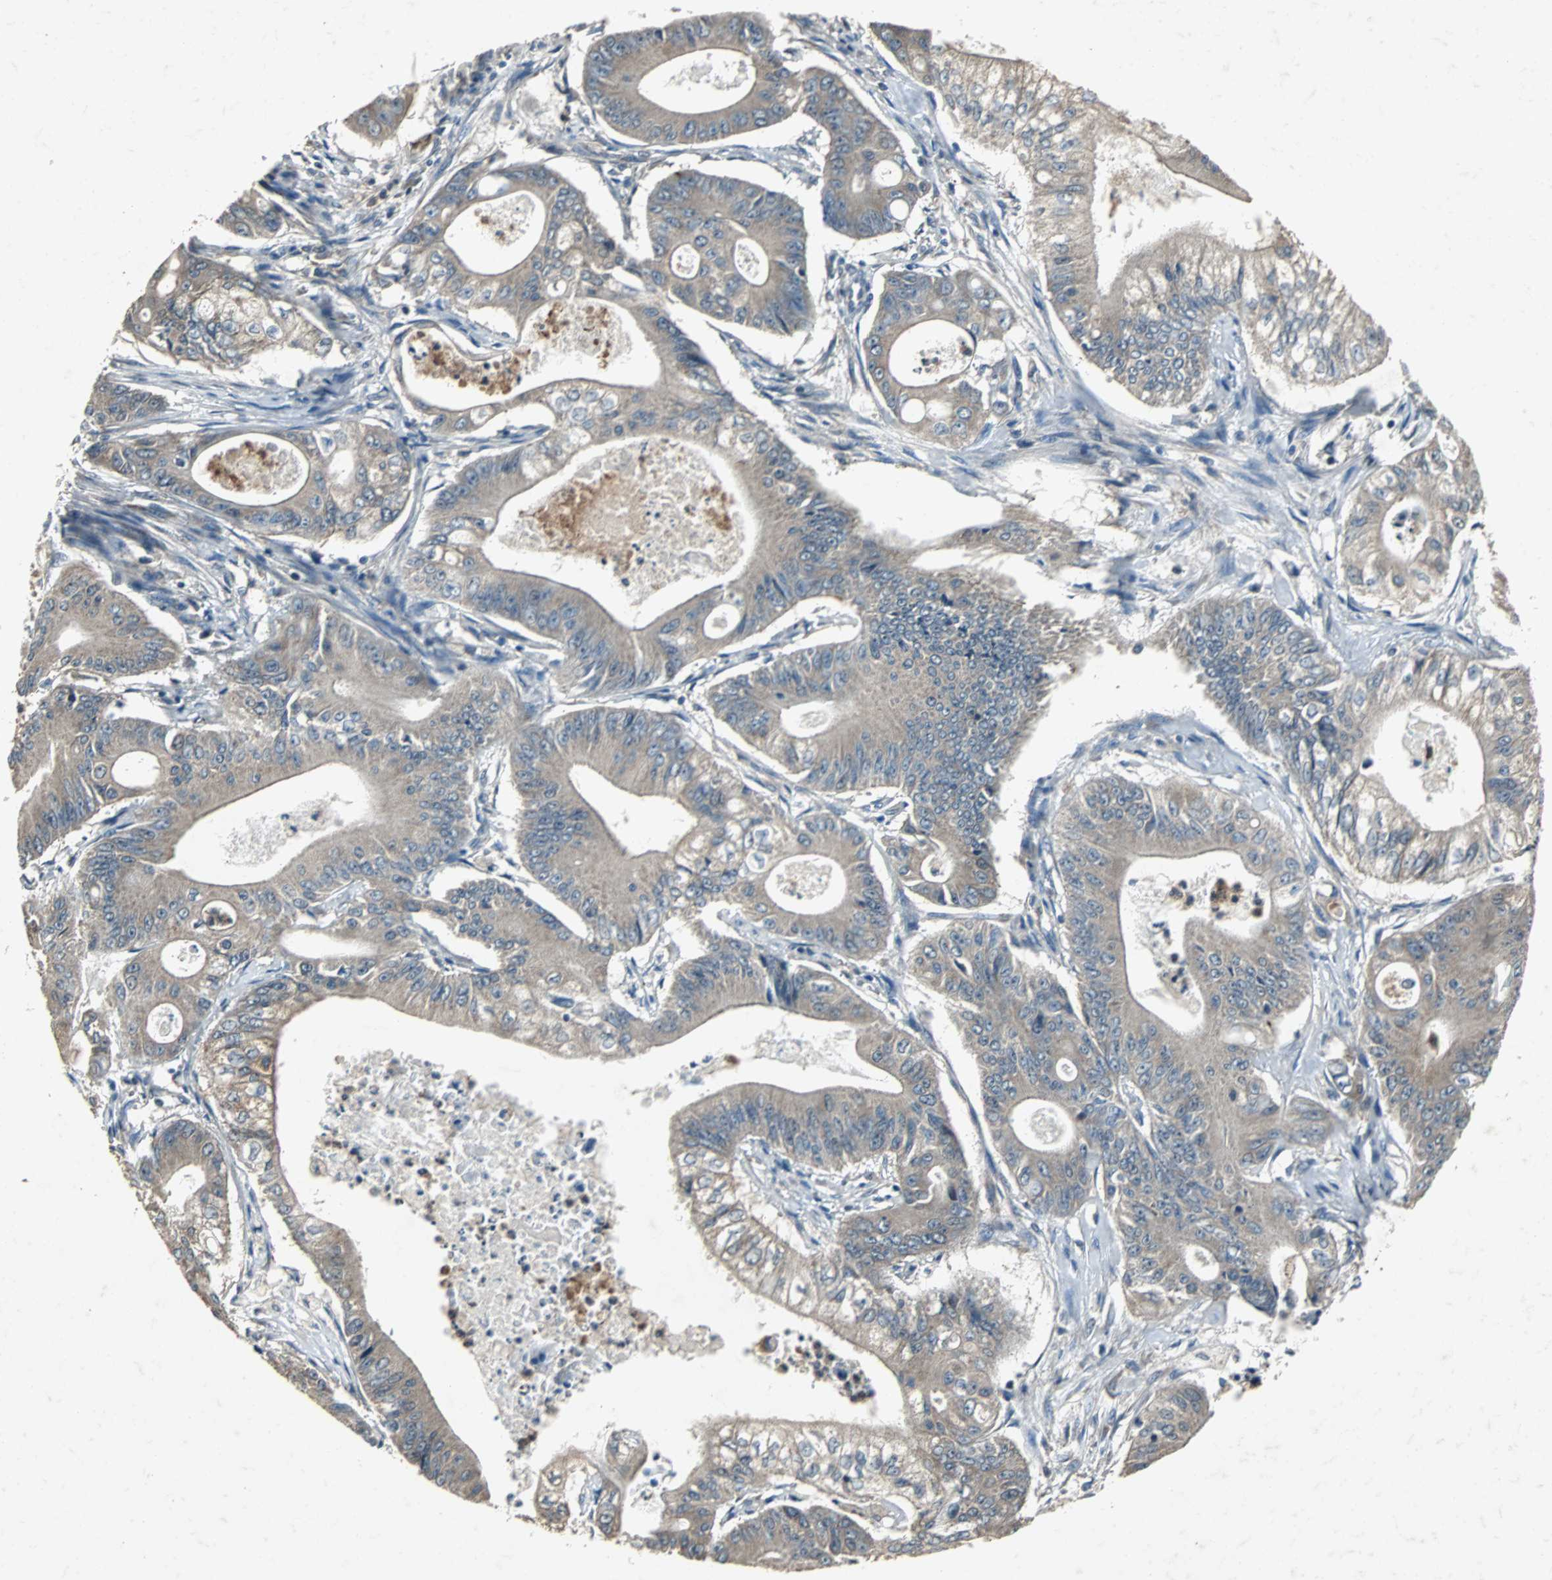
{"staining": {"intensity": "weak", "quantity": ">75%", "location": "cytoplasmic/membranous"}, "tissue": "pancreatic cancer", "cell_type": "Tumor cells", "image_type": "cancer", "snomed": [{"axis": "morphology", "description": "Normal tissue, NOS"}, {"axis": "topography", "description": "Lymph node"}], "caption": "Pancreatic cancer tissue demonstrates weak cytoplasmic/membranous expression in about >75% of tumor cells, visualized by immunohistochemistry. Nuclei are stained in blue.", "gene": "SOS1", "patient": {"sex": "male", "age": 62}}